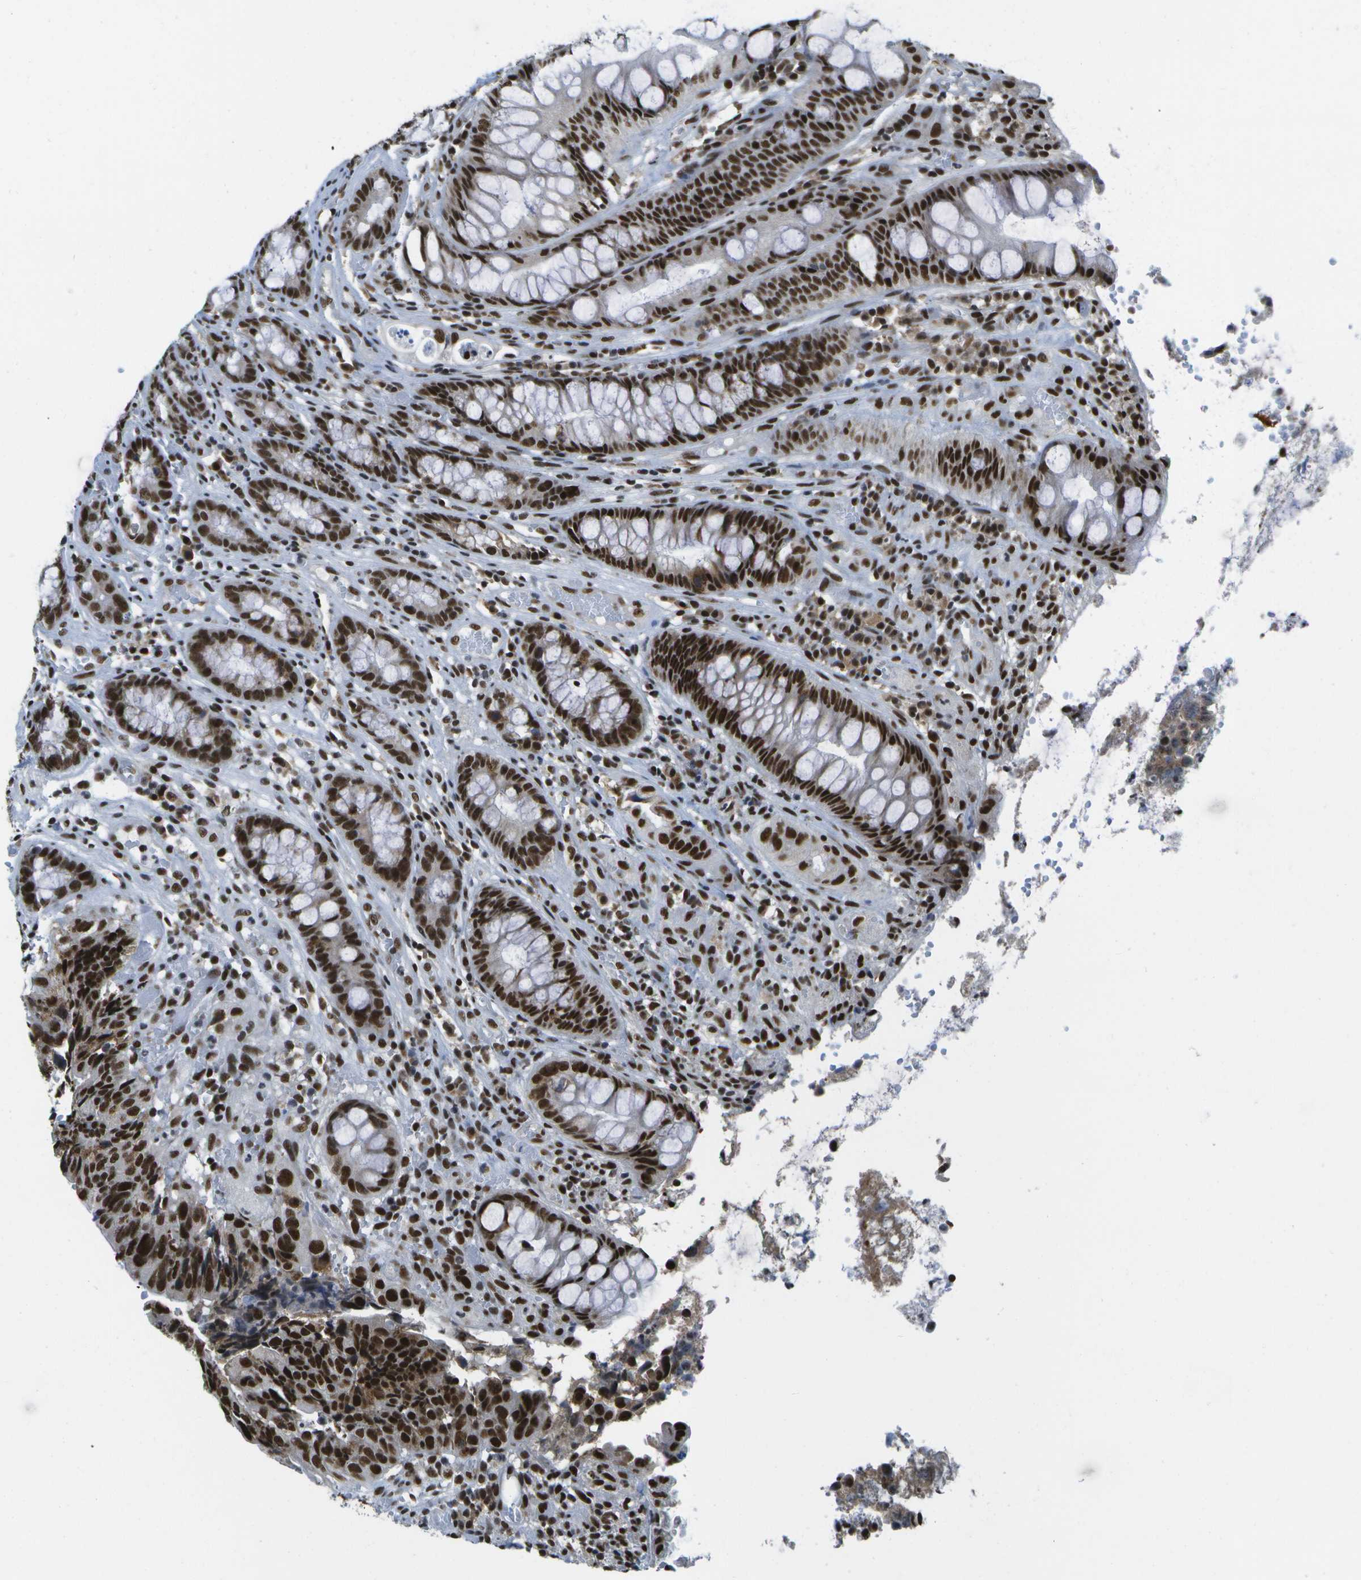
{"staining": {"intensity": "strong", "quantity": ">75%", "location": "nuclear"}, "tissue": "colorectal cancer", "cell_type": "Tumor cells", "image_type": "cancer", "snomed": [{"axis": "morphology", "description": "Adenocarcinoma, NOS"}, {"axis": "topography", "description": "Colon"}], "caption": "Protein analysis of colorectal cancer (adenocarcinoma) tissue shows strong nuclear expression in approximately >75% of tumor cells.", "gene": "NSRP1", "patient": {"sex": "female", "age": 57}}